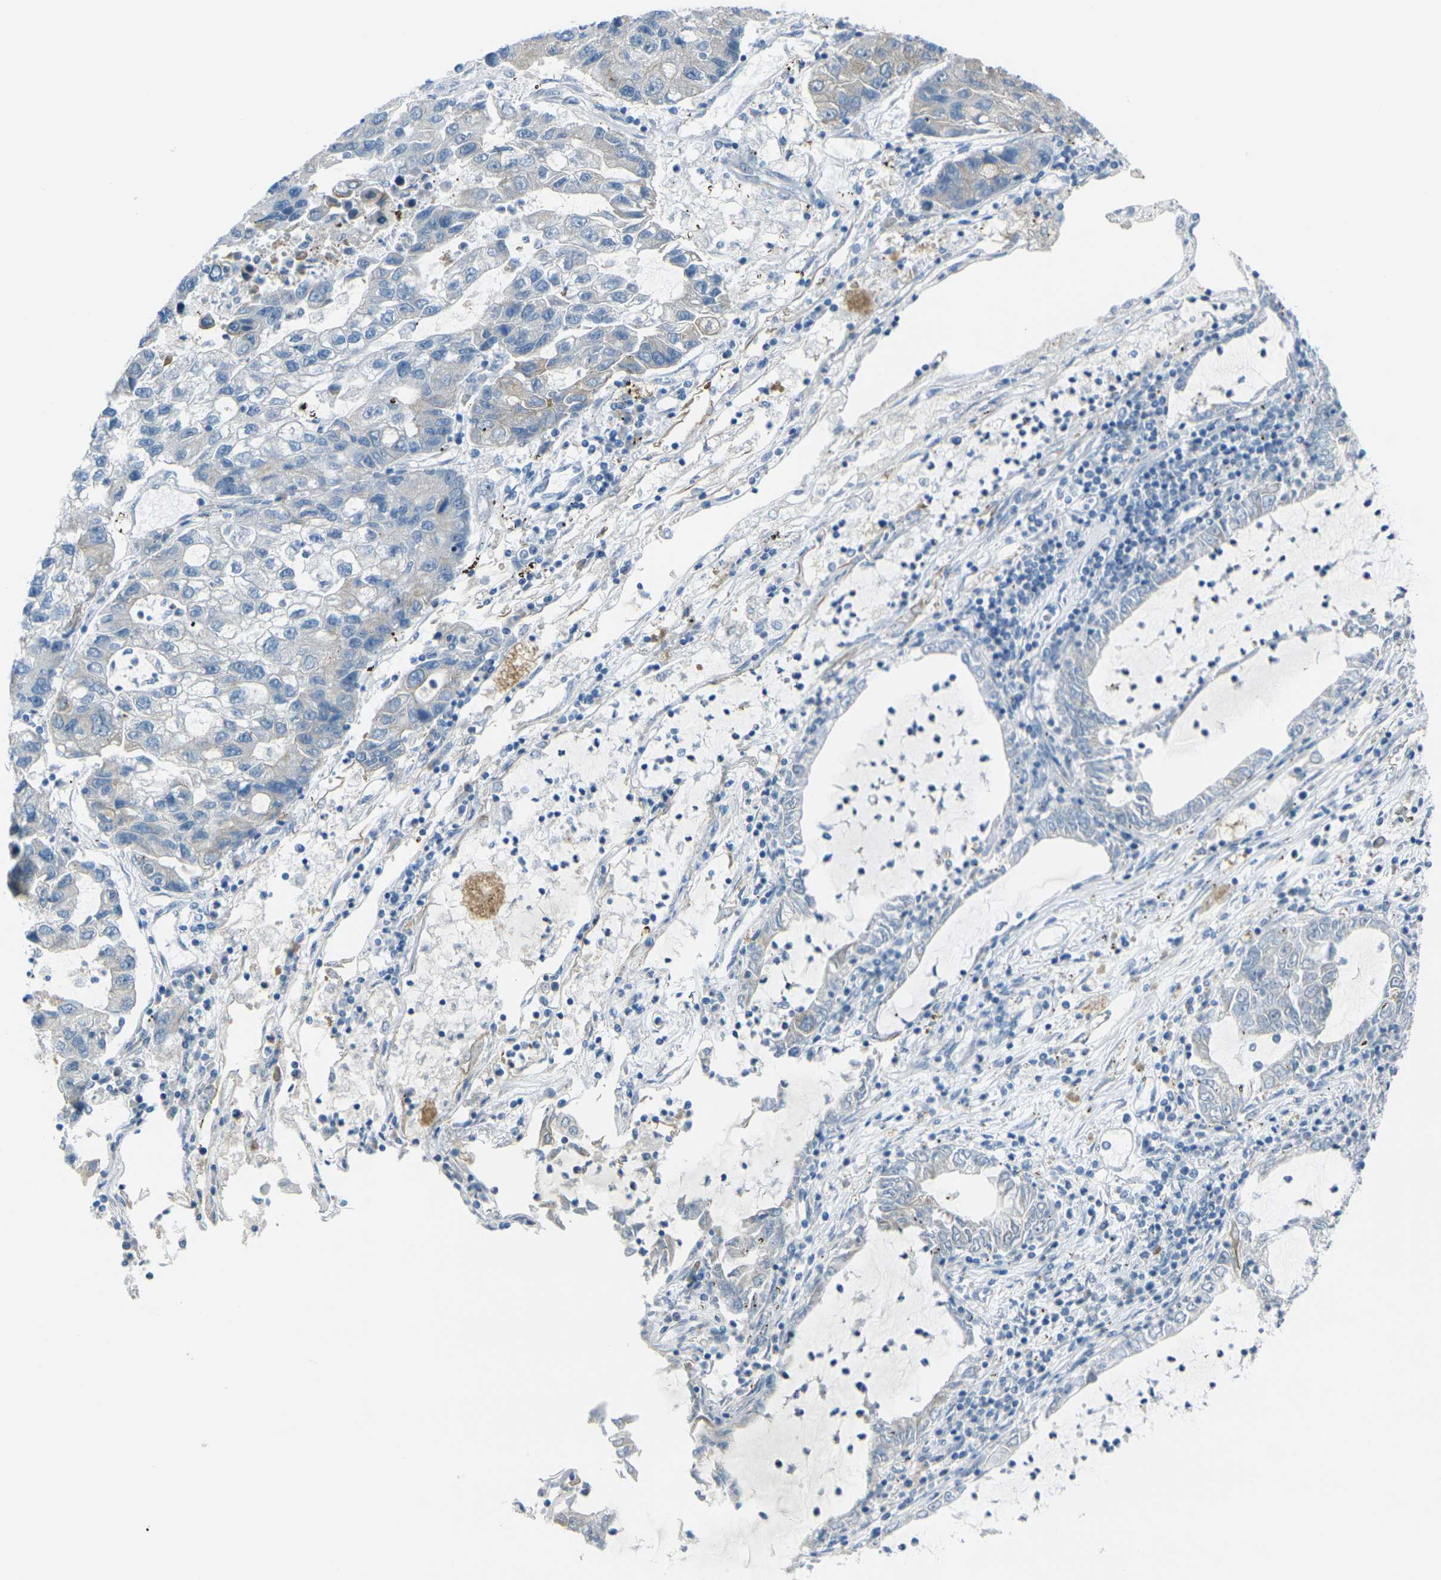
{"staining": {"intensity": "negative", "quantity": "none", "location": "none"}, "tissue": "lung cancer", "cell_type": "Tumor cells", "image_type": "cancer", "snomed": [{"axis": "morphology", "description": "Adenocarcinoma, NOS"}, {"axis": "topography", "description": "Lung"}], "caption": "Protein analysis of lung cancer reveals no significant positivity in tumor cells.", "gene": "CELSR2", "patient": {"sex": "female", "age": 51}}